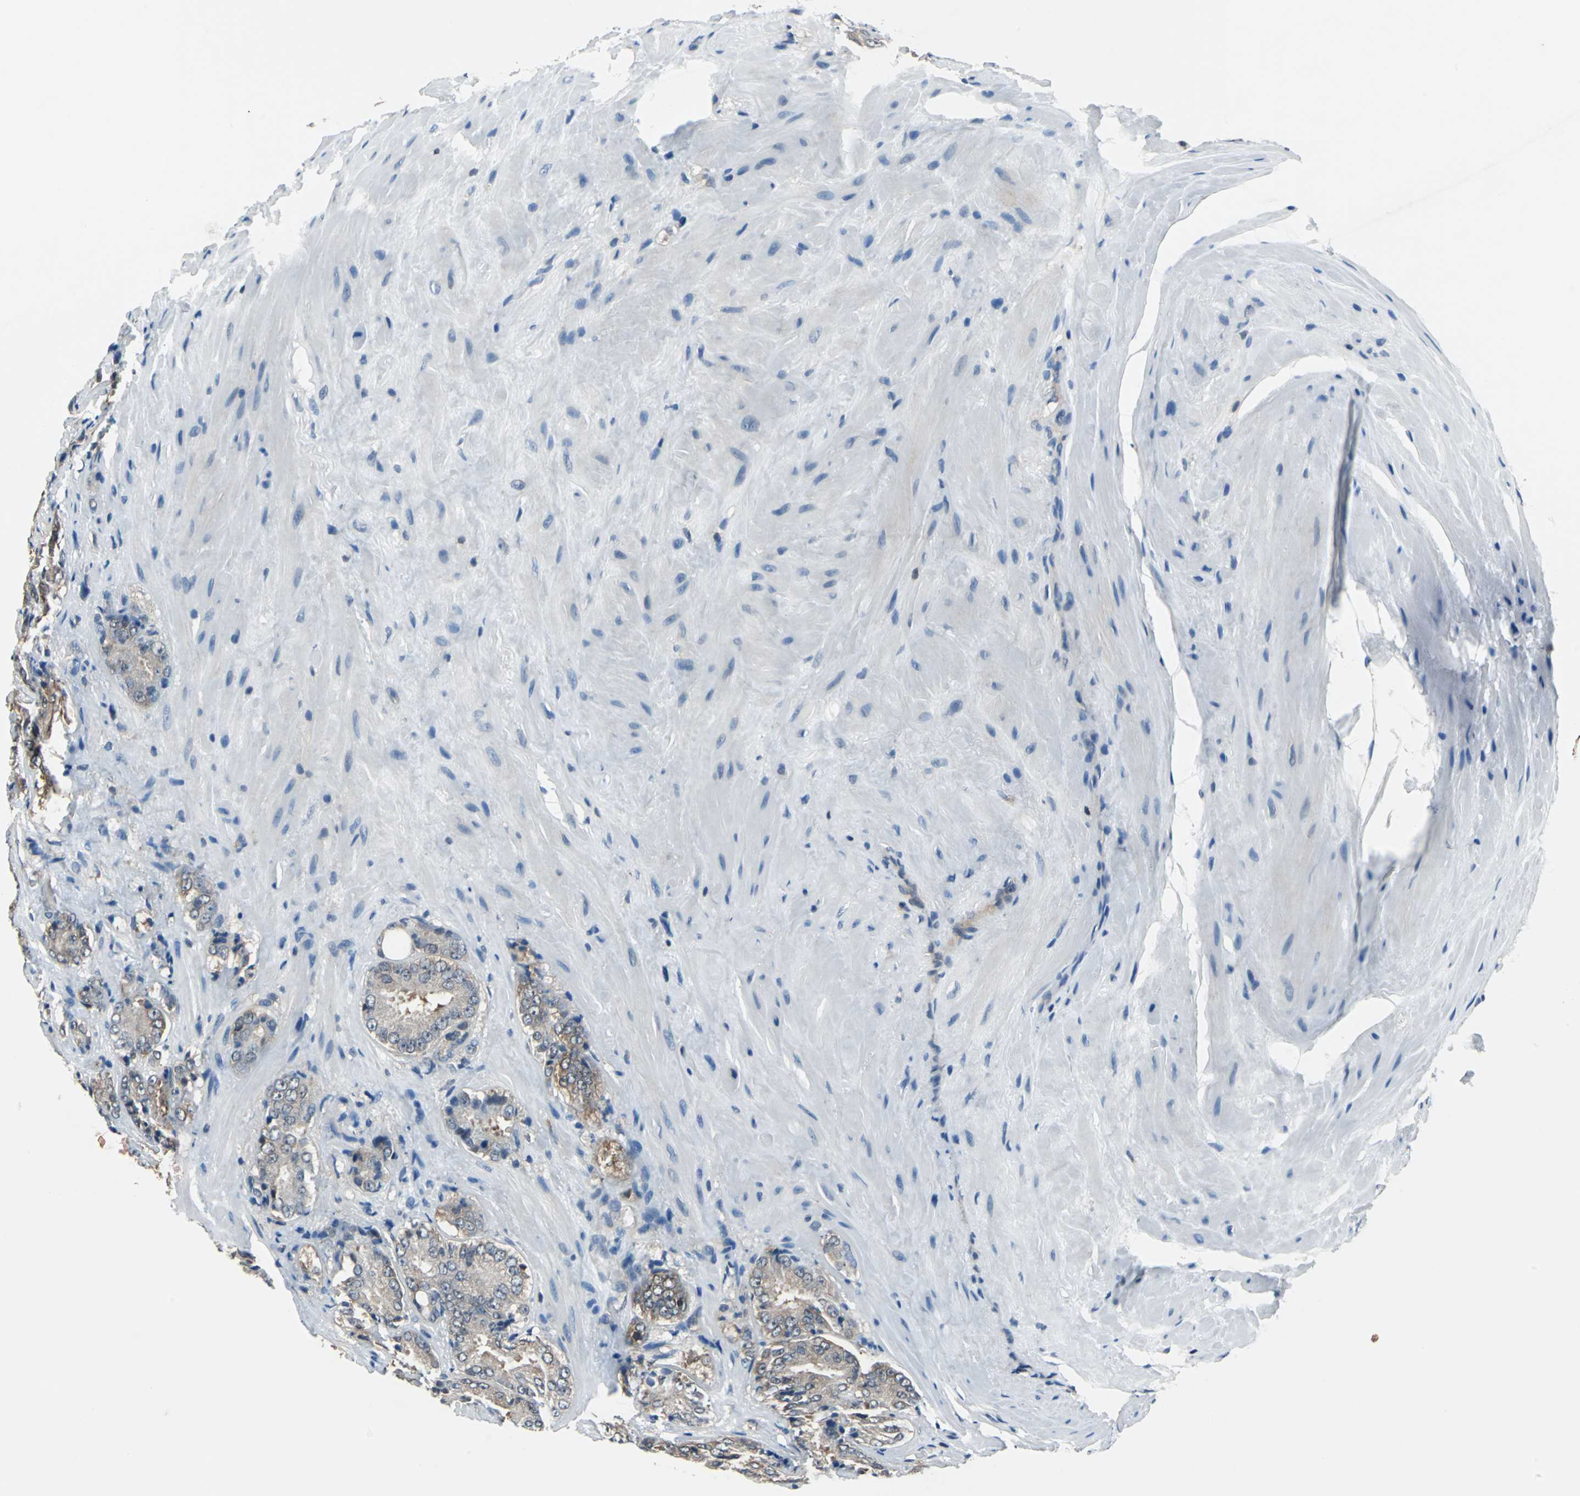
{"staining": {"intensity": "moderate", "quantity": "<25%", "location": "cytoplasmic/membranous"}, "tissue": "prostate cancer", "cell_type": "Tumor cells", "image_type": "cancer", "snomed": [{"axis": "morphology", "description": "Adenocarcinoma, High grade"}, {"axis": "topography", "description": "Prostate"}], "caption": "Prostate cancer (adenocarcinoma (high-grade)) stained for a protein (brown) displays moderate cytoplasmic/membranous positive staining in about <25% of tumor cells.", "gene": "PSME1", "patient": {"sex": "male", "age": 70}}